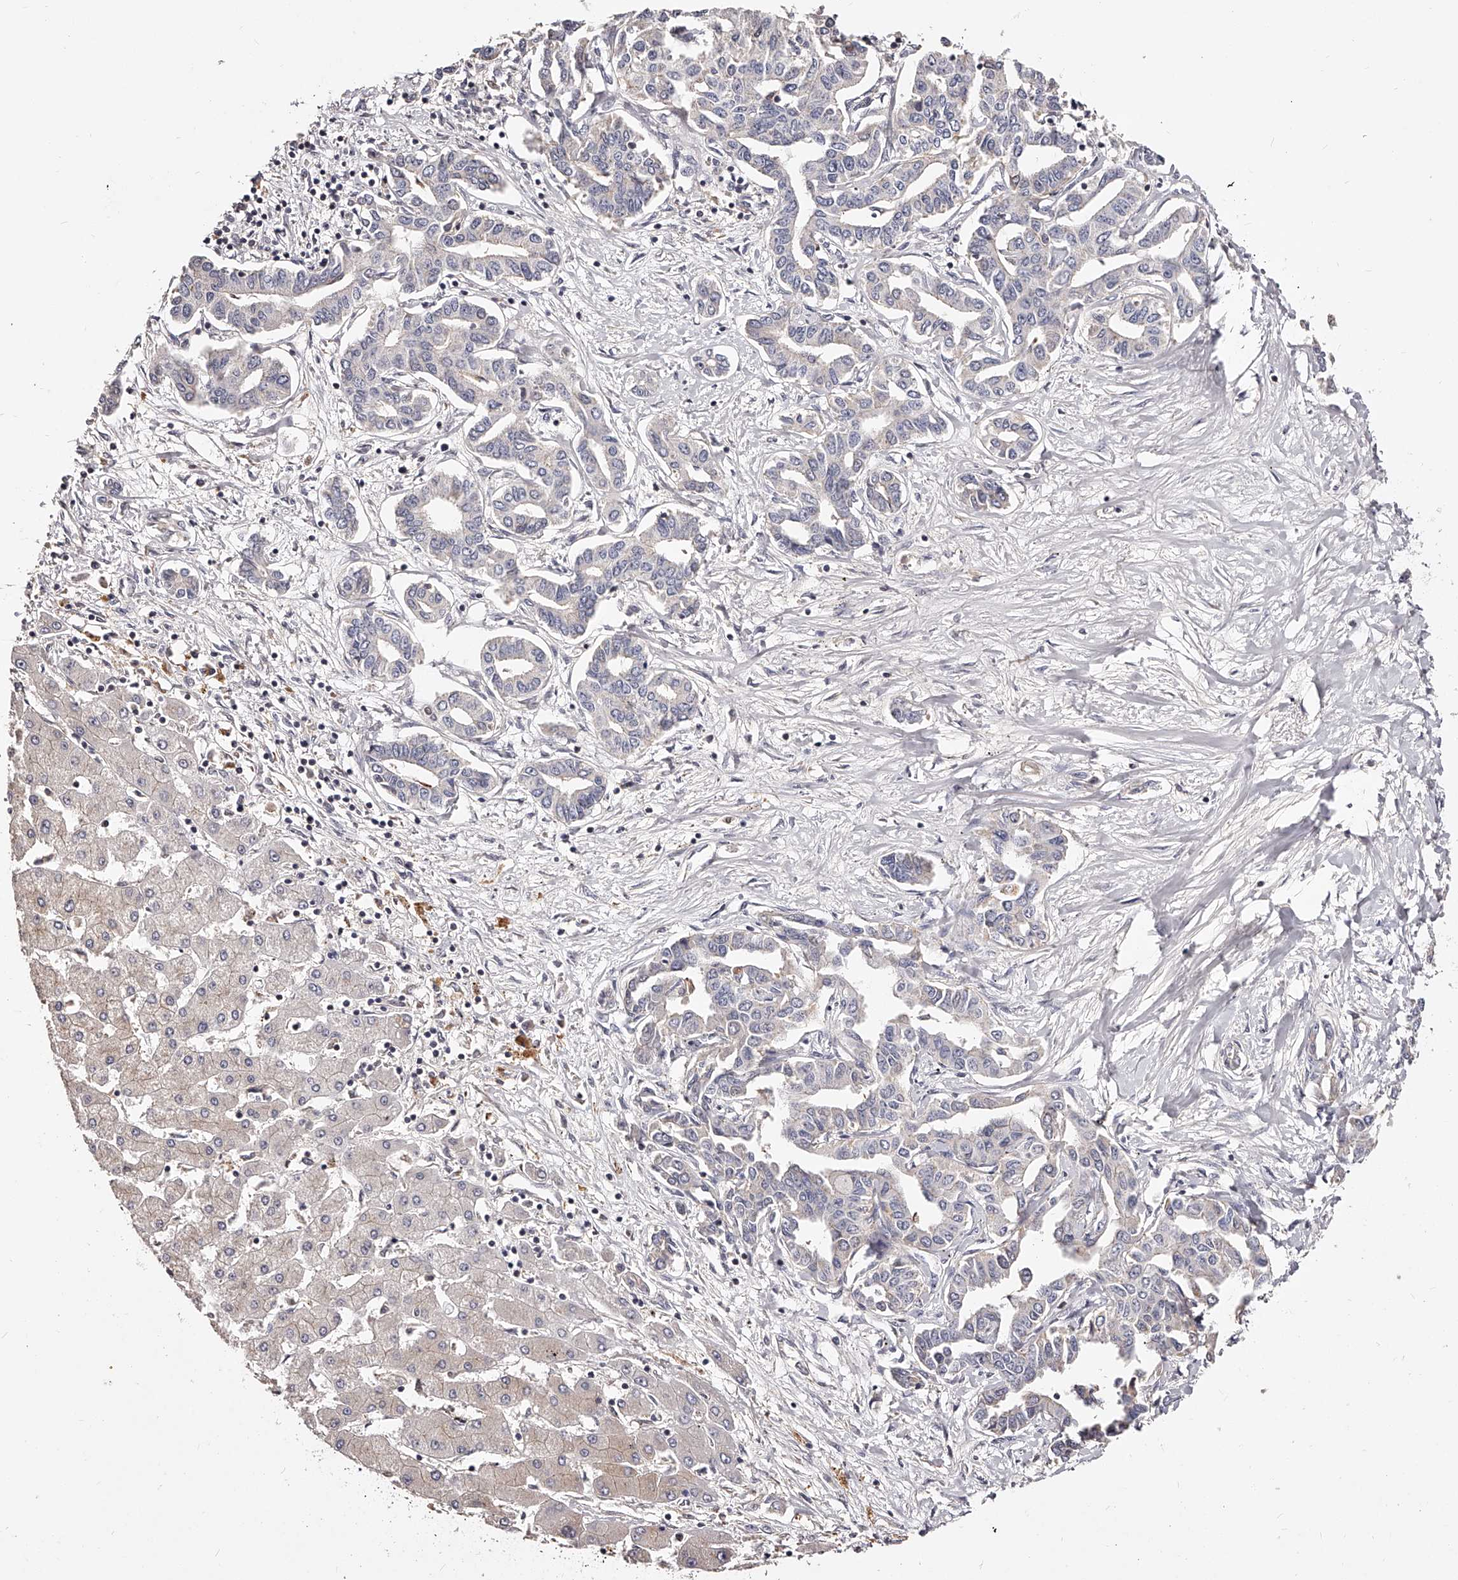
{"staining": {"intensity": "negative", "quantity": "none", "location": "none"}, "tissue": "liver cancer", "cell_type": "Tumor cells", "image_type": "cancer", "snomed": [{"axis": "morphology", "description": "Cholangiocarcinoma"}, {"axis": "topography", "description": "Liver"}], "caption": "The image exhibits no staining of tumor cells in cholangiocarcinoma (liver).", "gene": "PHACTR1", "patient": {"sex": "male", "age": 59}}